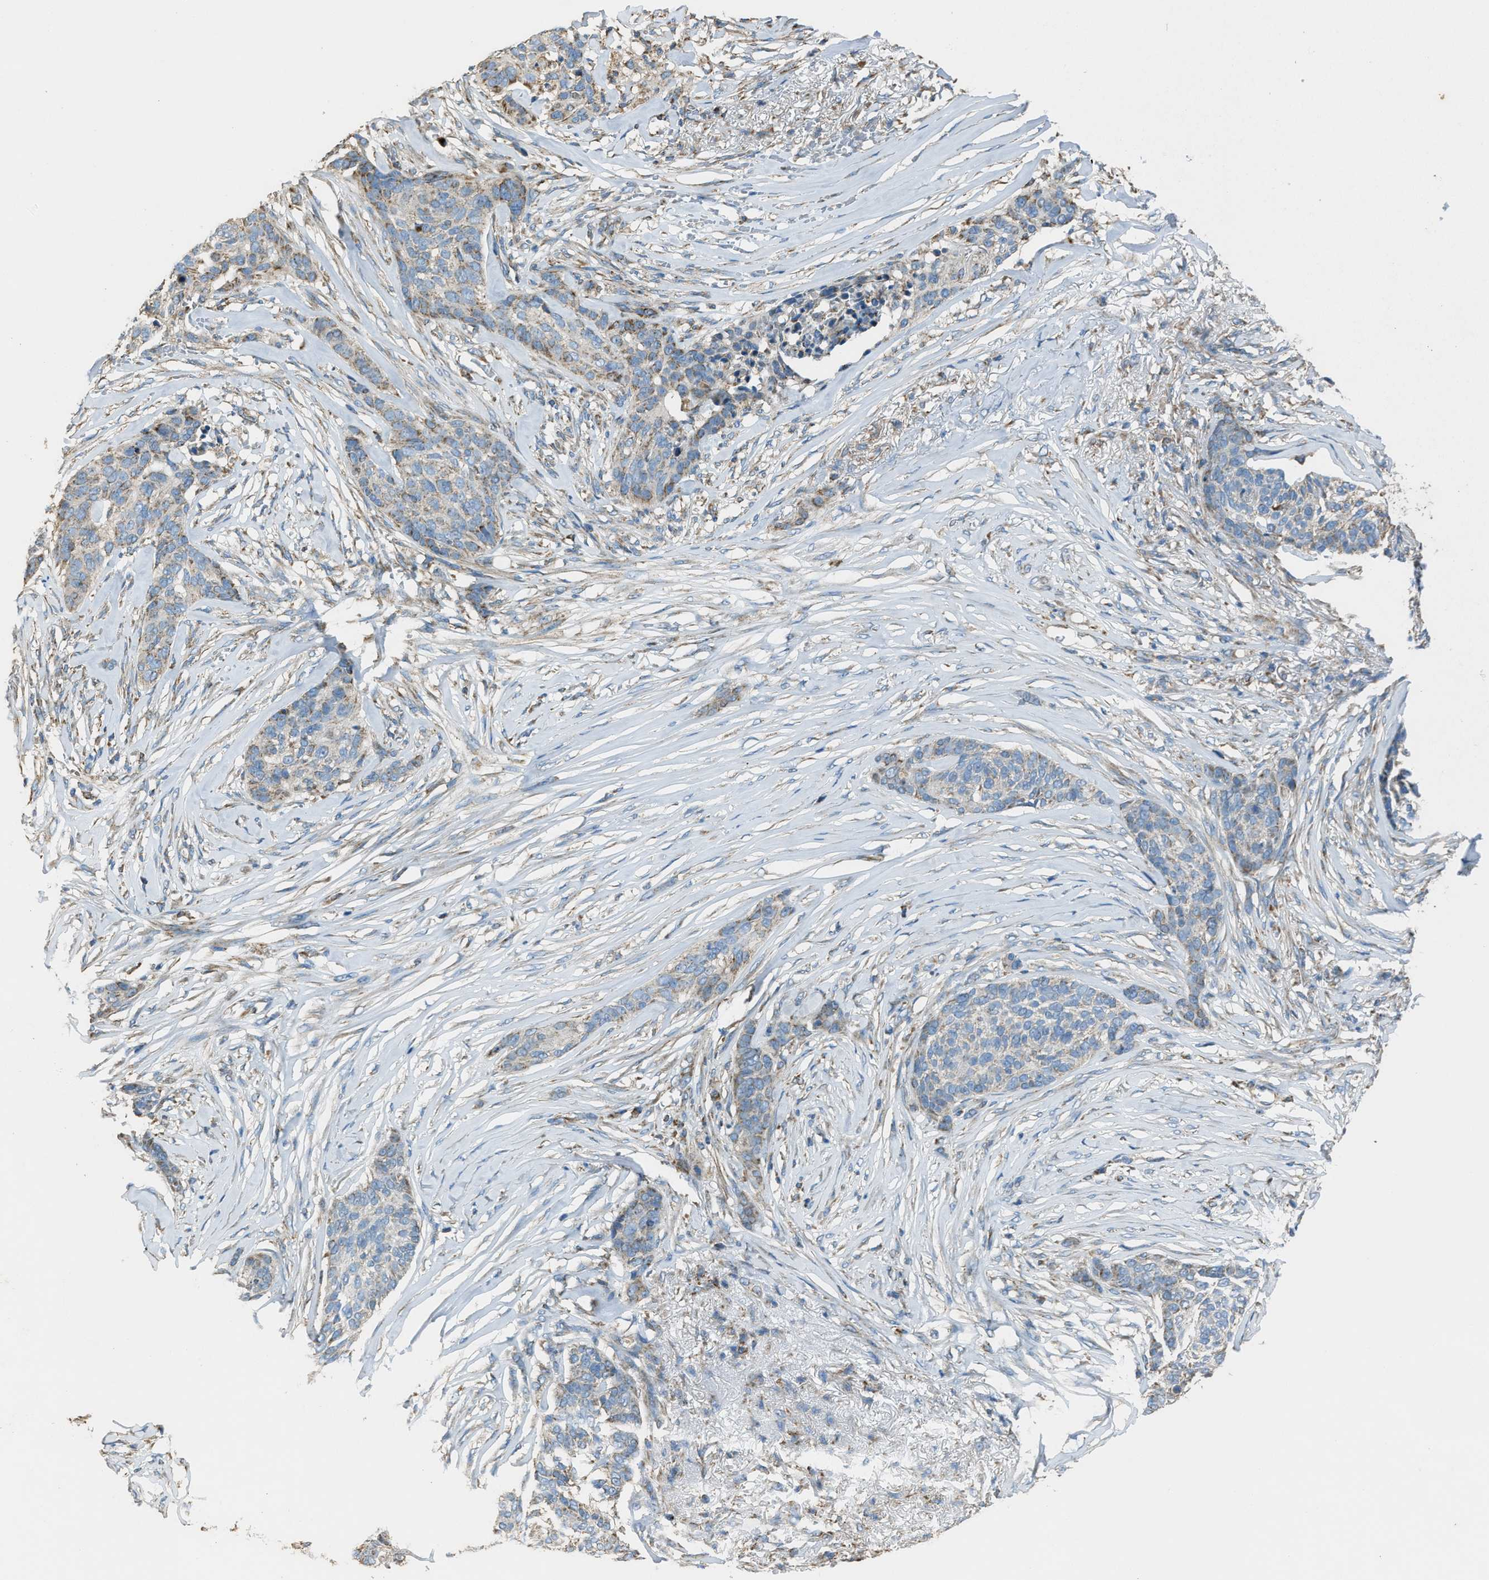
{"staining": {"intensity": "moderate", "quantity": "<25%", "location": "cytoplasmic/membranous"}, "tissue": "skin cancer", "cell_type": "Tumor cells", "image_type": "cancer", "snomed": [{"axis": "morphology", "description": "Basal cell carcinoma"}, {"axis": "topography", "description": "Skin"}], "caption": "Immunohistochemistry (IHC) histopathology image of neoplastic tissue: skin cancer stained using IHC displays low levels of moderate protein expression localized specifically in the cytoplasmic/membranous of tumor cells, appearing as a cytoplasmic/membranous brown color.", "gene": "SLC25A11", "patient": {"sex": "male", "age": 85}}